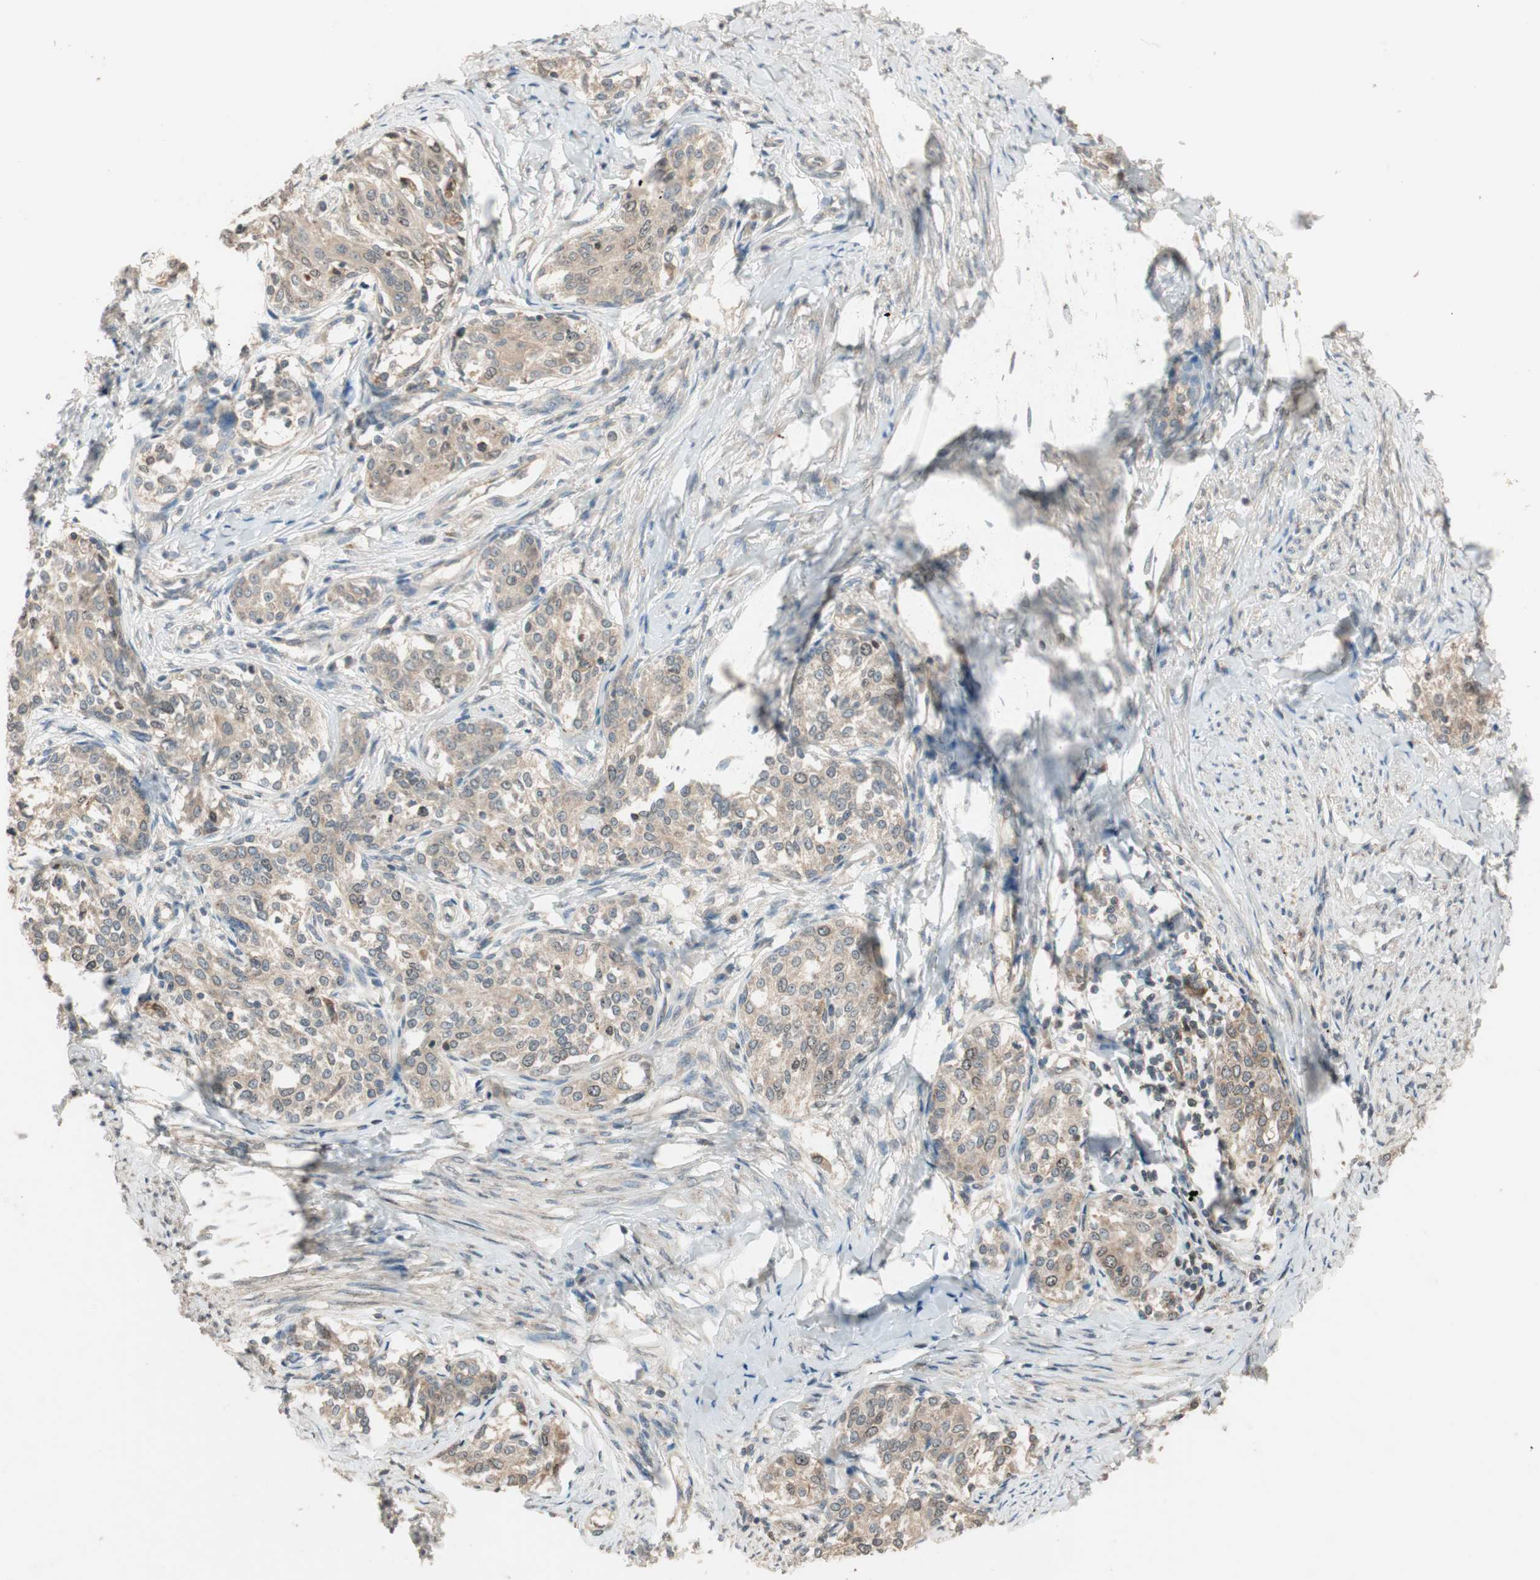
{"staining": {"intensity": "weak", "quantity": ">75%", "location": "cytoplasmic/membranous"}, "tissue": "cervical cancer", "cell_type": "Tumor cells", "image_type": "cancer", "snomed": [{"axis": "morphology", "description": "Squamous cell carcinoma, NOS"}, {"axis": "morphology", "description": "Adenocarcinoma, NOS"}, {"axis": "topography", "description": "Cervix"}], "caption": "Immunohistochemistry (DAB (3,3'-diaminobenzidine)) staining of human cervical cancer (squamous cell carcinoma) exhibits weak cytoplasmic/membranous protein expression in approximately >75% of tumor cells.", "gene": "ATP6AP2", "patient": {"sex": "female", "age": 52}}